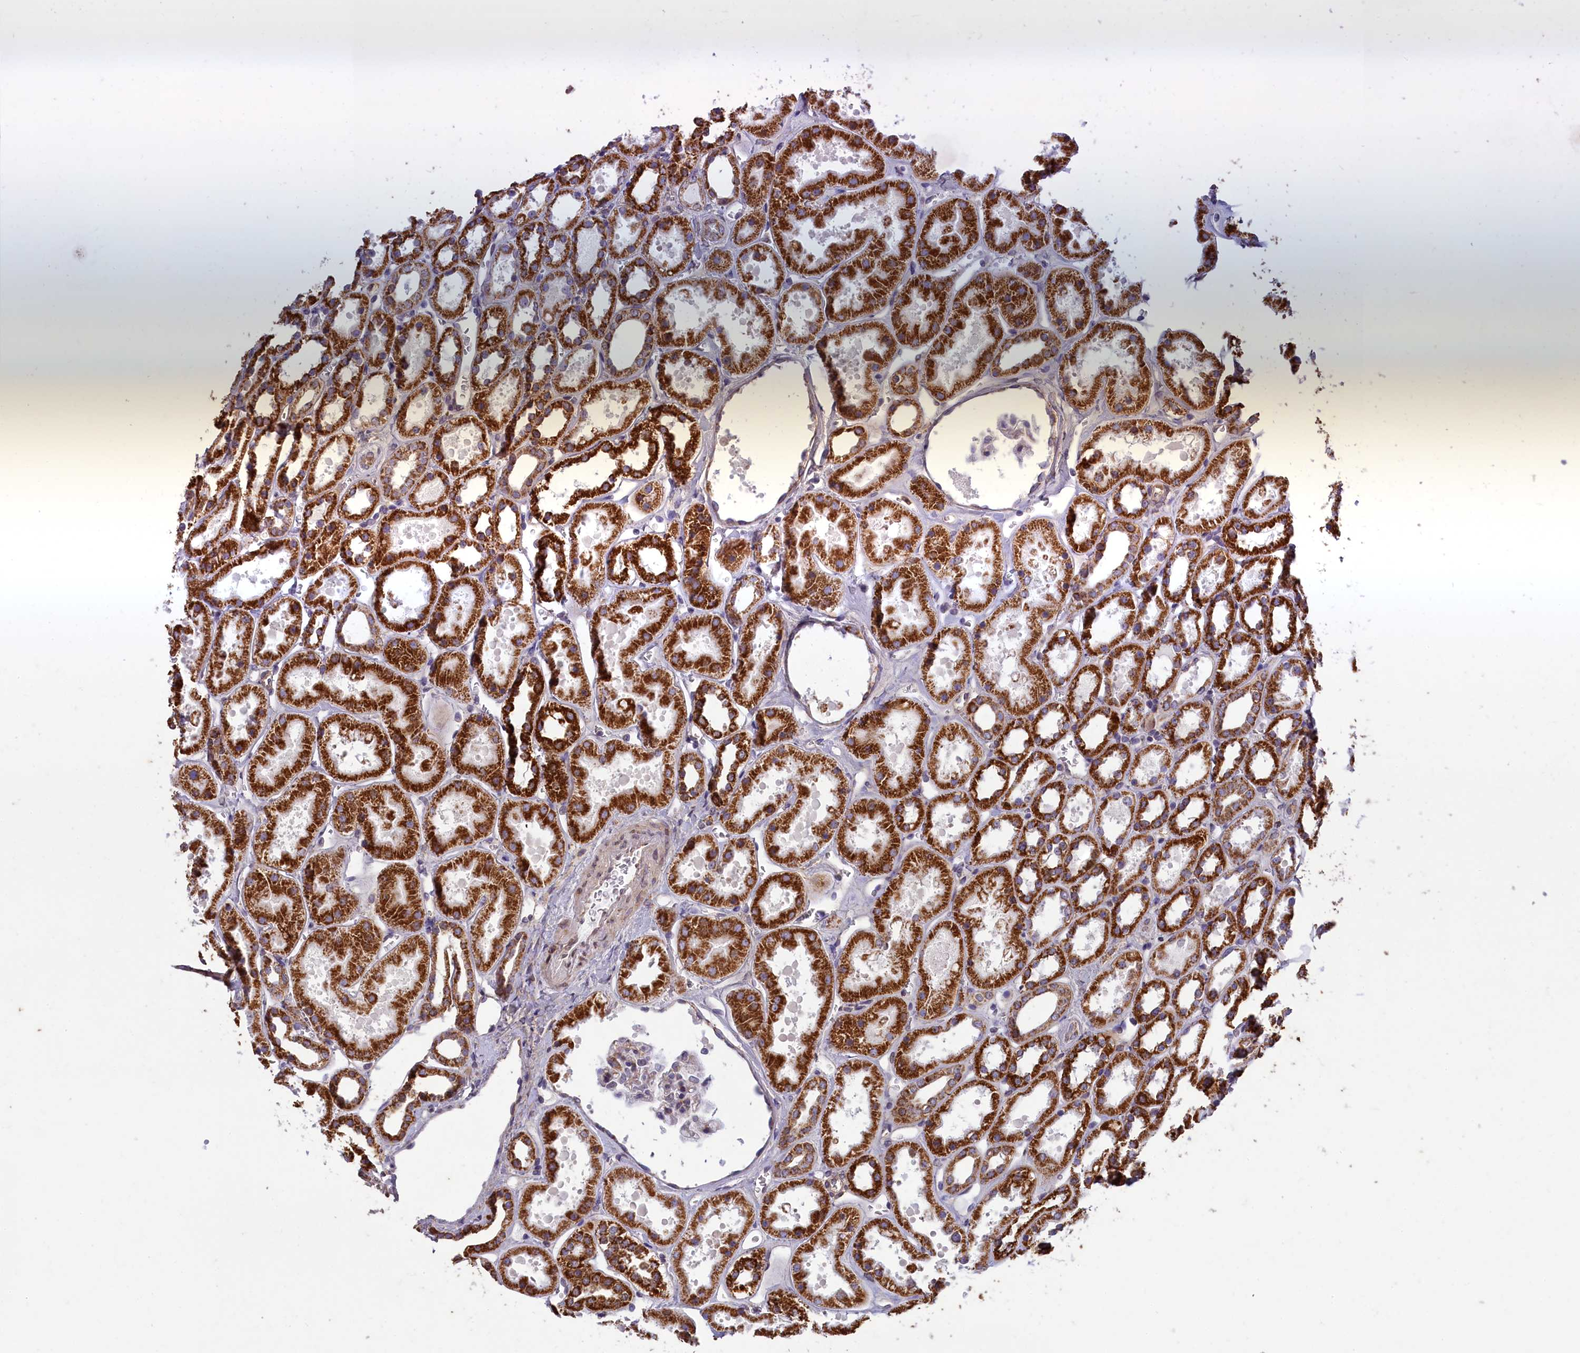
{"staining": {"intensity": "moderate", "quantity": "<25%", "location": "cytoplasmic/membranous"}, "tissue": "kidney", "cell_type": "Cells in glomeruli", "image_type": "normal", "snomed": [{"axis": "morphology", "description": "Normal tissue, NOS"}, {"axis": "topography", "description": "Kidney"}], "caption": "Kidney stained with DAB (3,3'-diaminobenzidine) immunohistochemistry (IHC) shows low levels of moderate cytoplasmic/membranous positivity in approximately <25% of cells in glomeruli. The staining is performed using DAB brown chromogen to label protein expression. The nuclei are counter-stained blue using hematoxylin.", "gene": "ACAD8", "patient": {"sex": "female", "age": 41}}